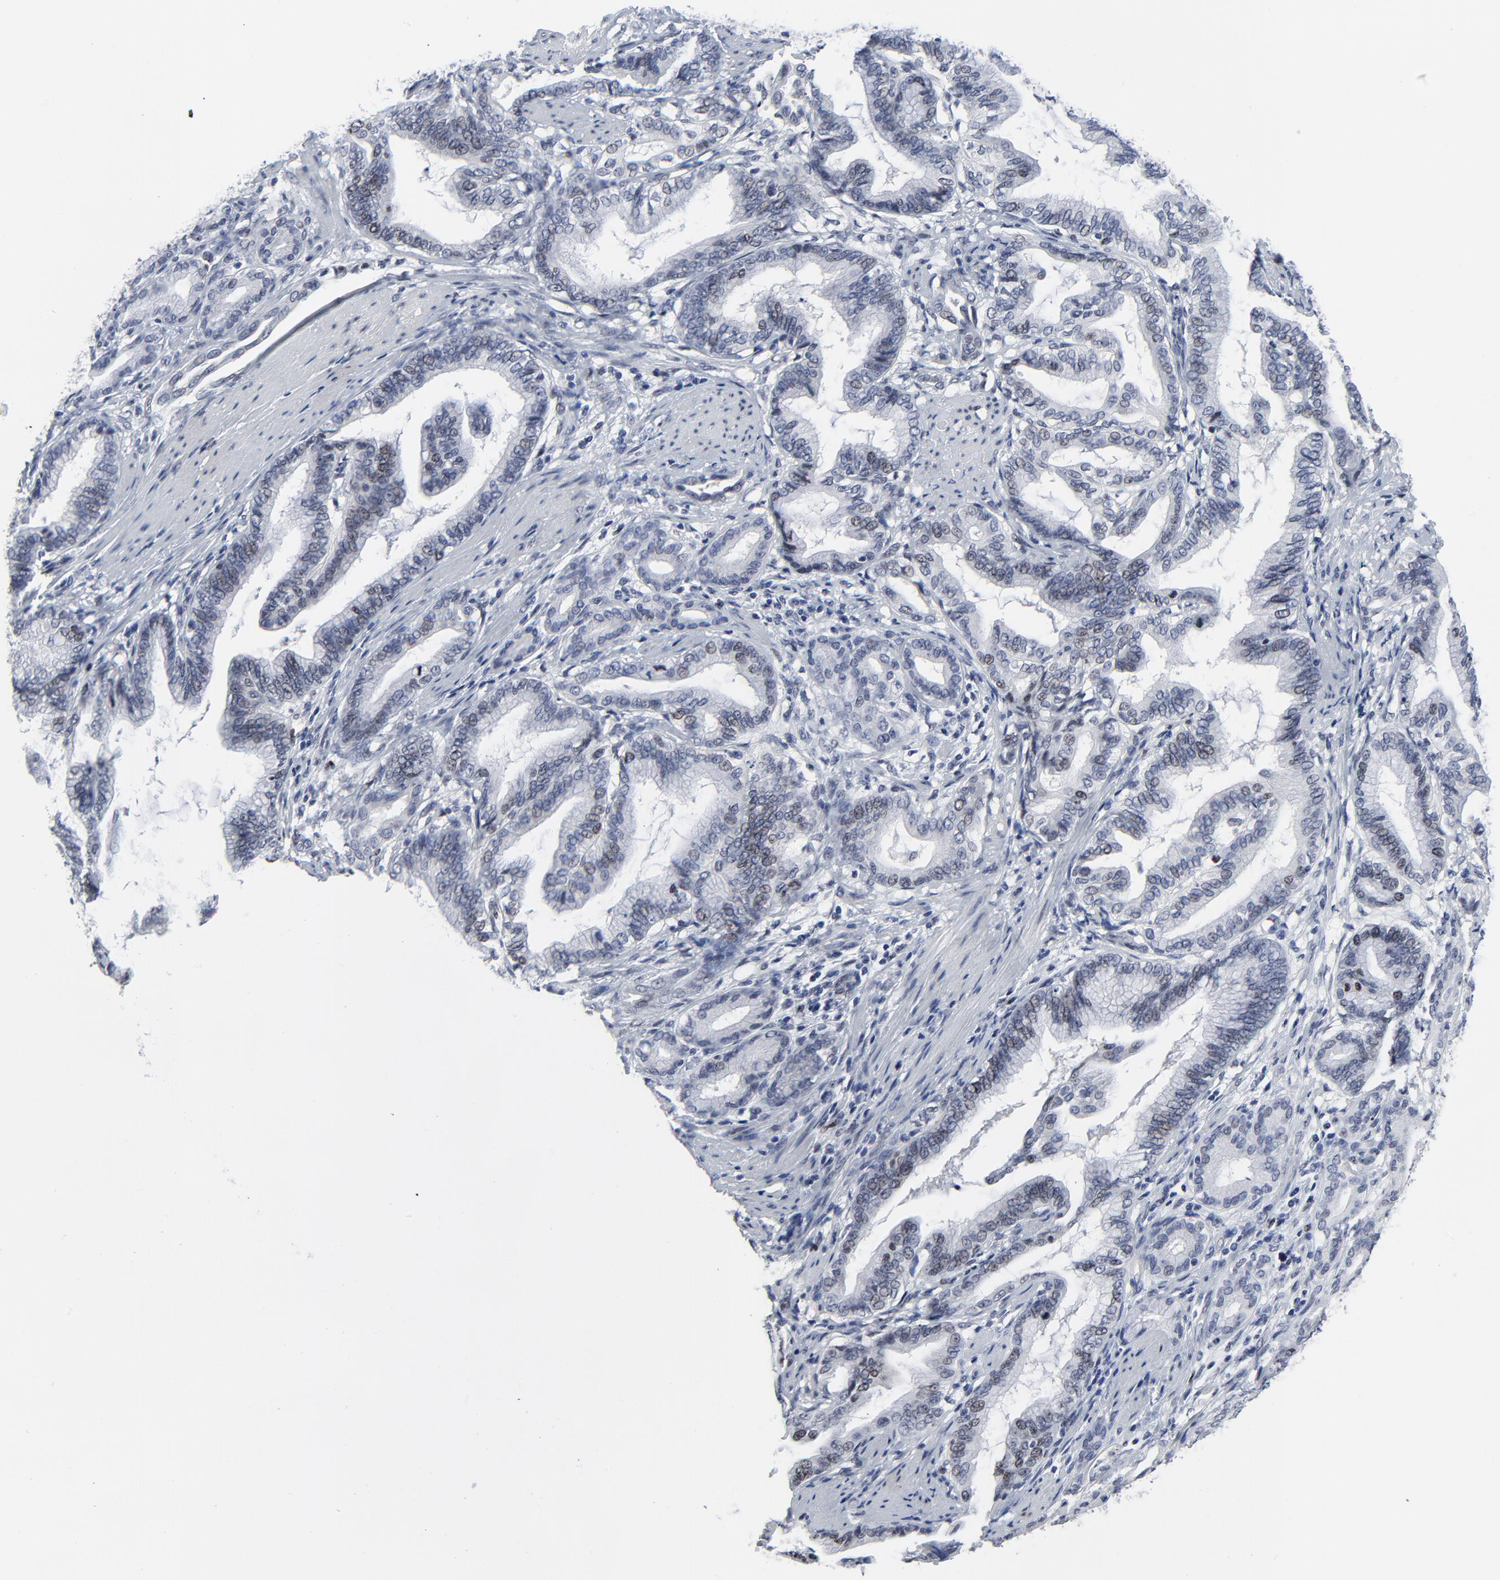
{"staining": {"intensity": "weak", "quantity": "25%-75%", "location": "nuclear"}, "tissue": "pancreatic cancer", "cell_type": "Tumor cells", "image_type": "cancer", "snomed": [{"axis": "morphology", "description": "Adenocarcinoma, NOS"}, {"axis": "topography", "description": "Pancreas"}], "caption": "The photomicrograph shows immunohistochemical staining of pancreatic cancer. There is weak nuclear expression is seen in approximately 25%-75% of tumor cells. (Brightfield microscopy of DAB IHC at high magnification).", "gene": "ZNF589", "patient": {"sex": "female", "age": 64}}